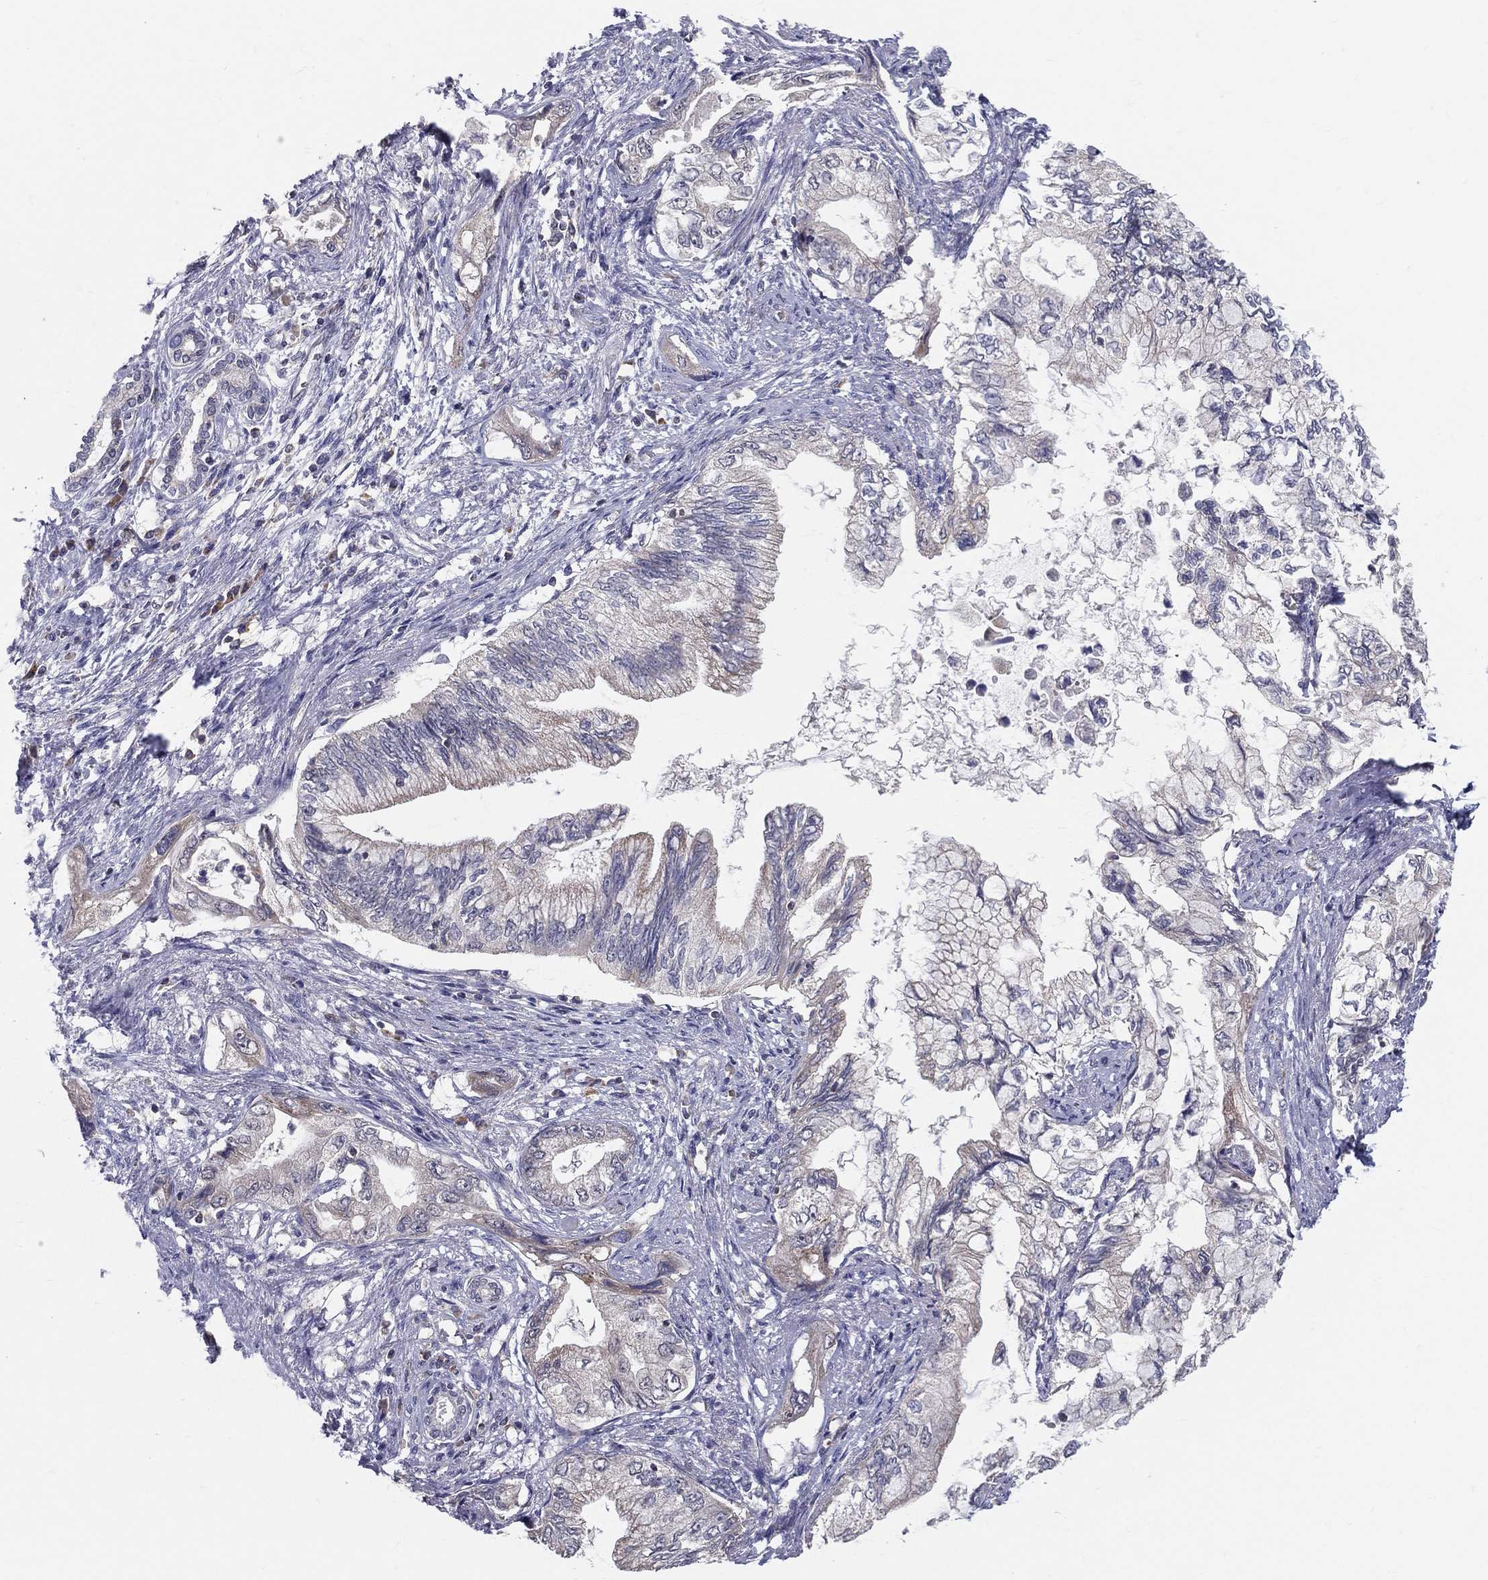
{"staining": {"intensity": "negative", "quantity": "none", "location": "none"}, "tissue": "pancreatic cancer", "cell_type": "Tumor cells", "image_type": "cancer", "snomed": [{"axis": "morphology", "description": "Adenocarcinoma, NOS"}, {"axis": "topography", "description": "Pancreas"}], "caption": "High power microscopy histopathology image of an immunohistochemistry (IHC) photomicrograph of pancreatic cancer, revealing no significant expression in tumor cells. The staining was performed using DAB (3,3'-diaminobenzidine) to visualize the protein expression in brown, while the nuclei were stained in blue with hematoxylin (Magnification: 20x).", "gene": "PCSK1", "patient": {"sex": "female", "age": 73}}